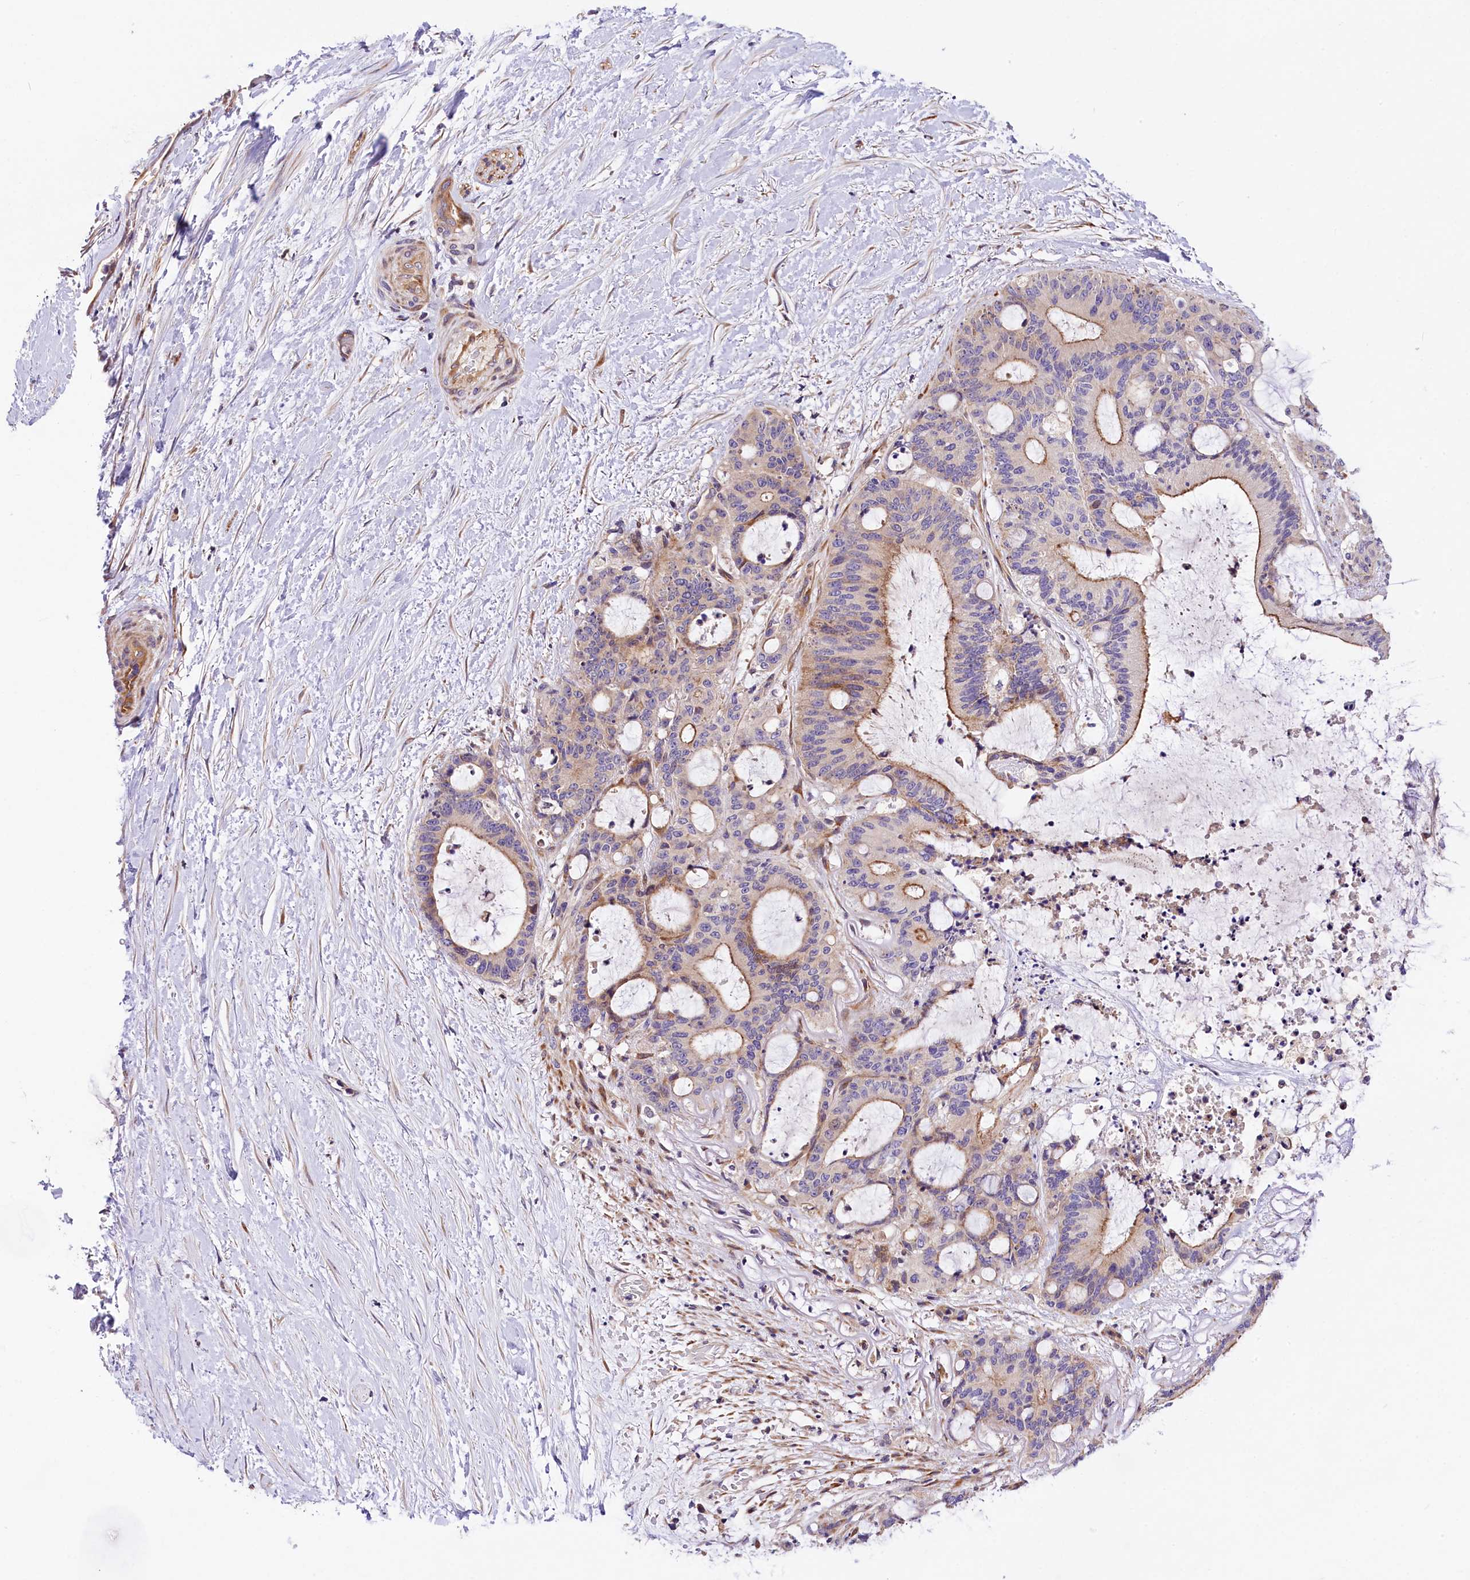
{"staining": {"intensity": "moderate", "quantity": "<25%", "location": "cytoplasmic/membranous"}, "tissue": "liver cancer", "cell_type": "Tumor cells", "image_type": "cancer", "snomed": [{"axis": "morphology", "description": "Normal tissue, NOS"}, {"axis": "morphology", "description": "Cholangiocarcinoma"}, {"axis": "topography", "description": "Liver"}, {"axis": "topography", "description": "Peripheral nerve tissue"}], "caption": "Moderate cytoplasmic/membranous staining for a protein is present in about <25% of tumor cells of cholangiocarcinoma (liver) using immunohistochemistry.", "gene": "ARMC6", "patient": {"sex": "female", "age": 73}}